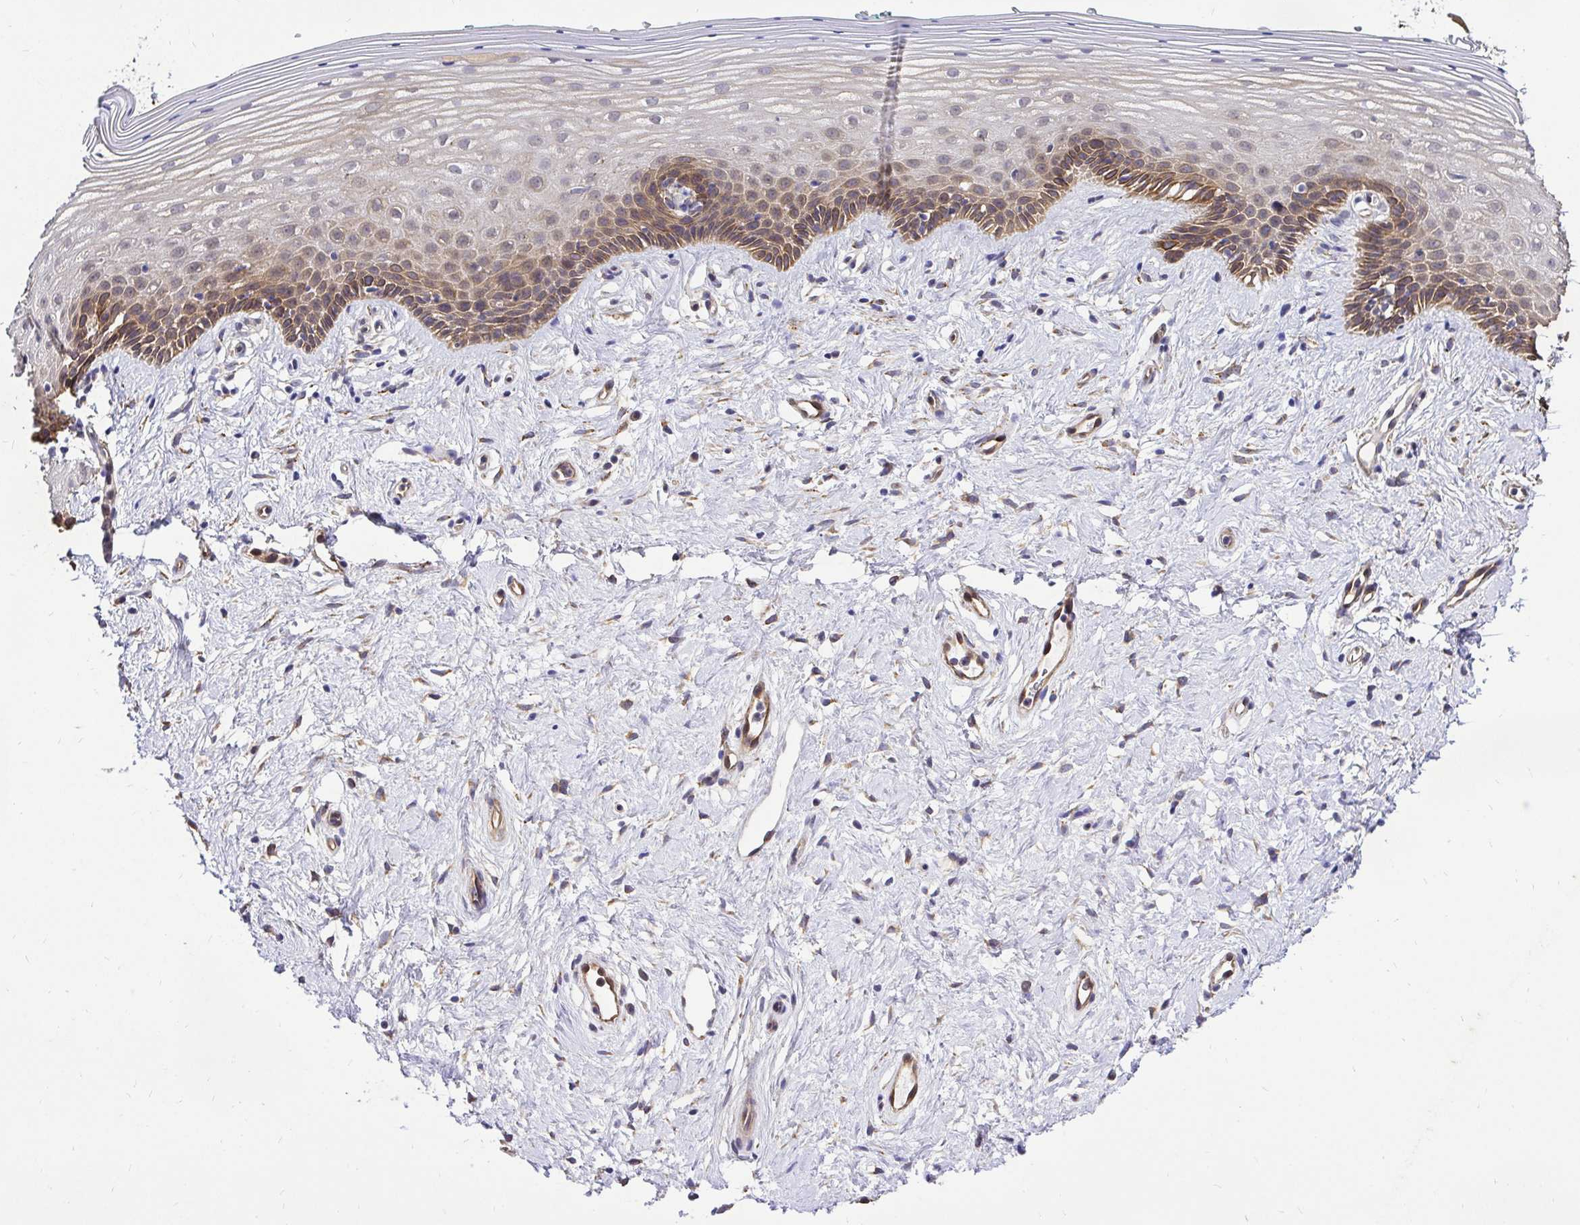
{"staining": {"intensity": "moderate", "quantity": "25%-75%", "location": "cytoplasmic/membranous"}, "tissue": "vagina", "cell_type": "Squamous epithelial cells", "image_type": "normal", "snomed": [{"axis": "morphology", "description": "Normal tissue, NOS"}, {"axis": "topography", "description": "Vagina"}], "caption": "Protein expression analysis of benign vagina reveals moderate cytoplasmic/membranous staining in about 25%-75% of squamous epithelial cells. Immunohistochemistry (ihc) stains the protein of interest in brown and the nuclei are stained blue.", "gene": "CCDC122", "patient": {"sex": "female", "age": 42}}